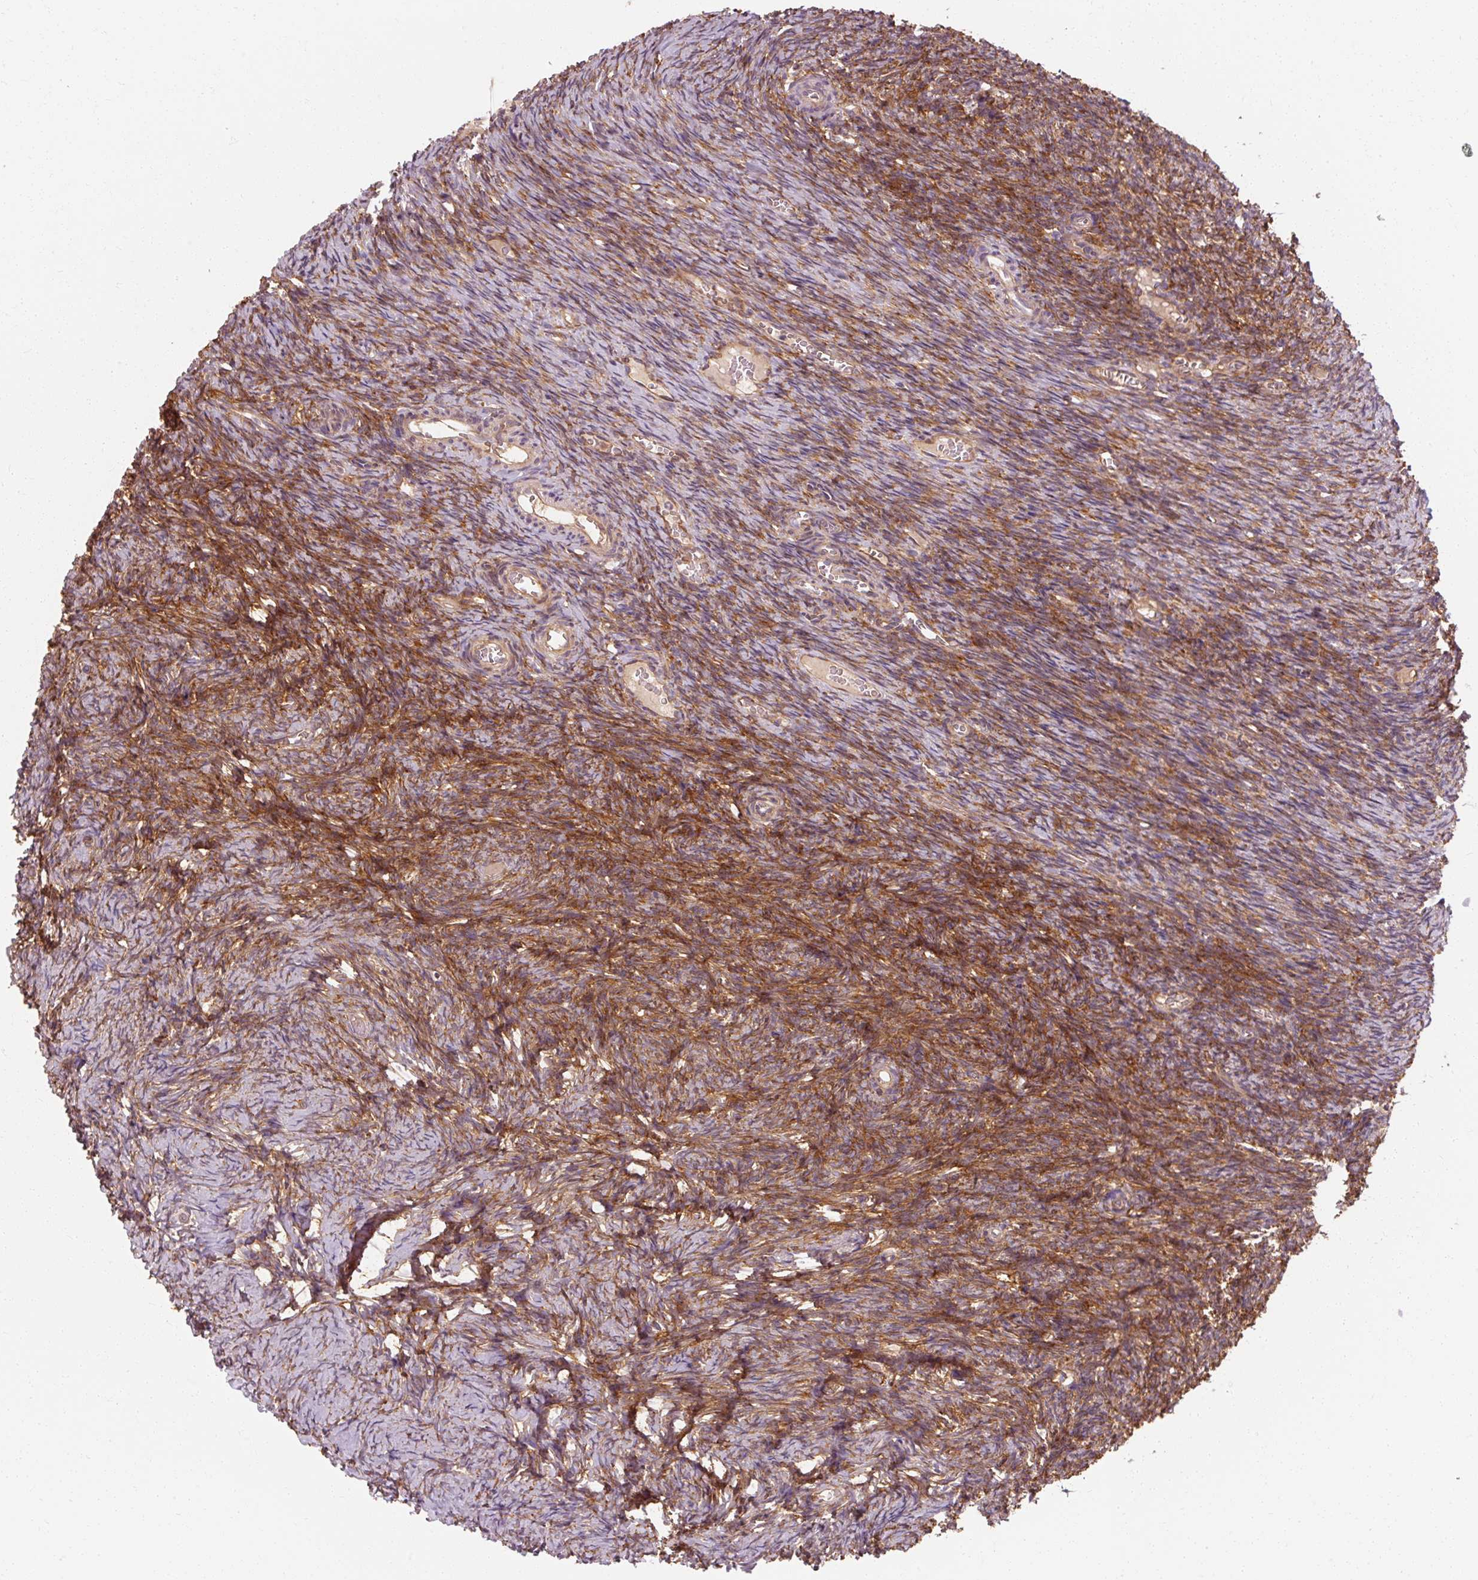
{"staining": {"intensity": "moderate", "quantity": ">75%", "location": "cytoplasmic/membranous"}, "tissue": "ovary", "cell_type": "Follicle cells", "image_type": "normal", "snomed": [{"axis": "morphology", "description": "Normal tissue, NOS"}, {"axis": "topography", "description": "Ovary"}], "caption": "Human ovary stained for a protein (brown) reveals moderate cytoplasmic/membranous positive expression in about >75% of follicle cells.", "gene": "TBC1D4", "patient": {"sex": "female", "age": 39}}